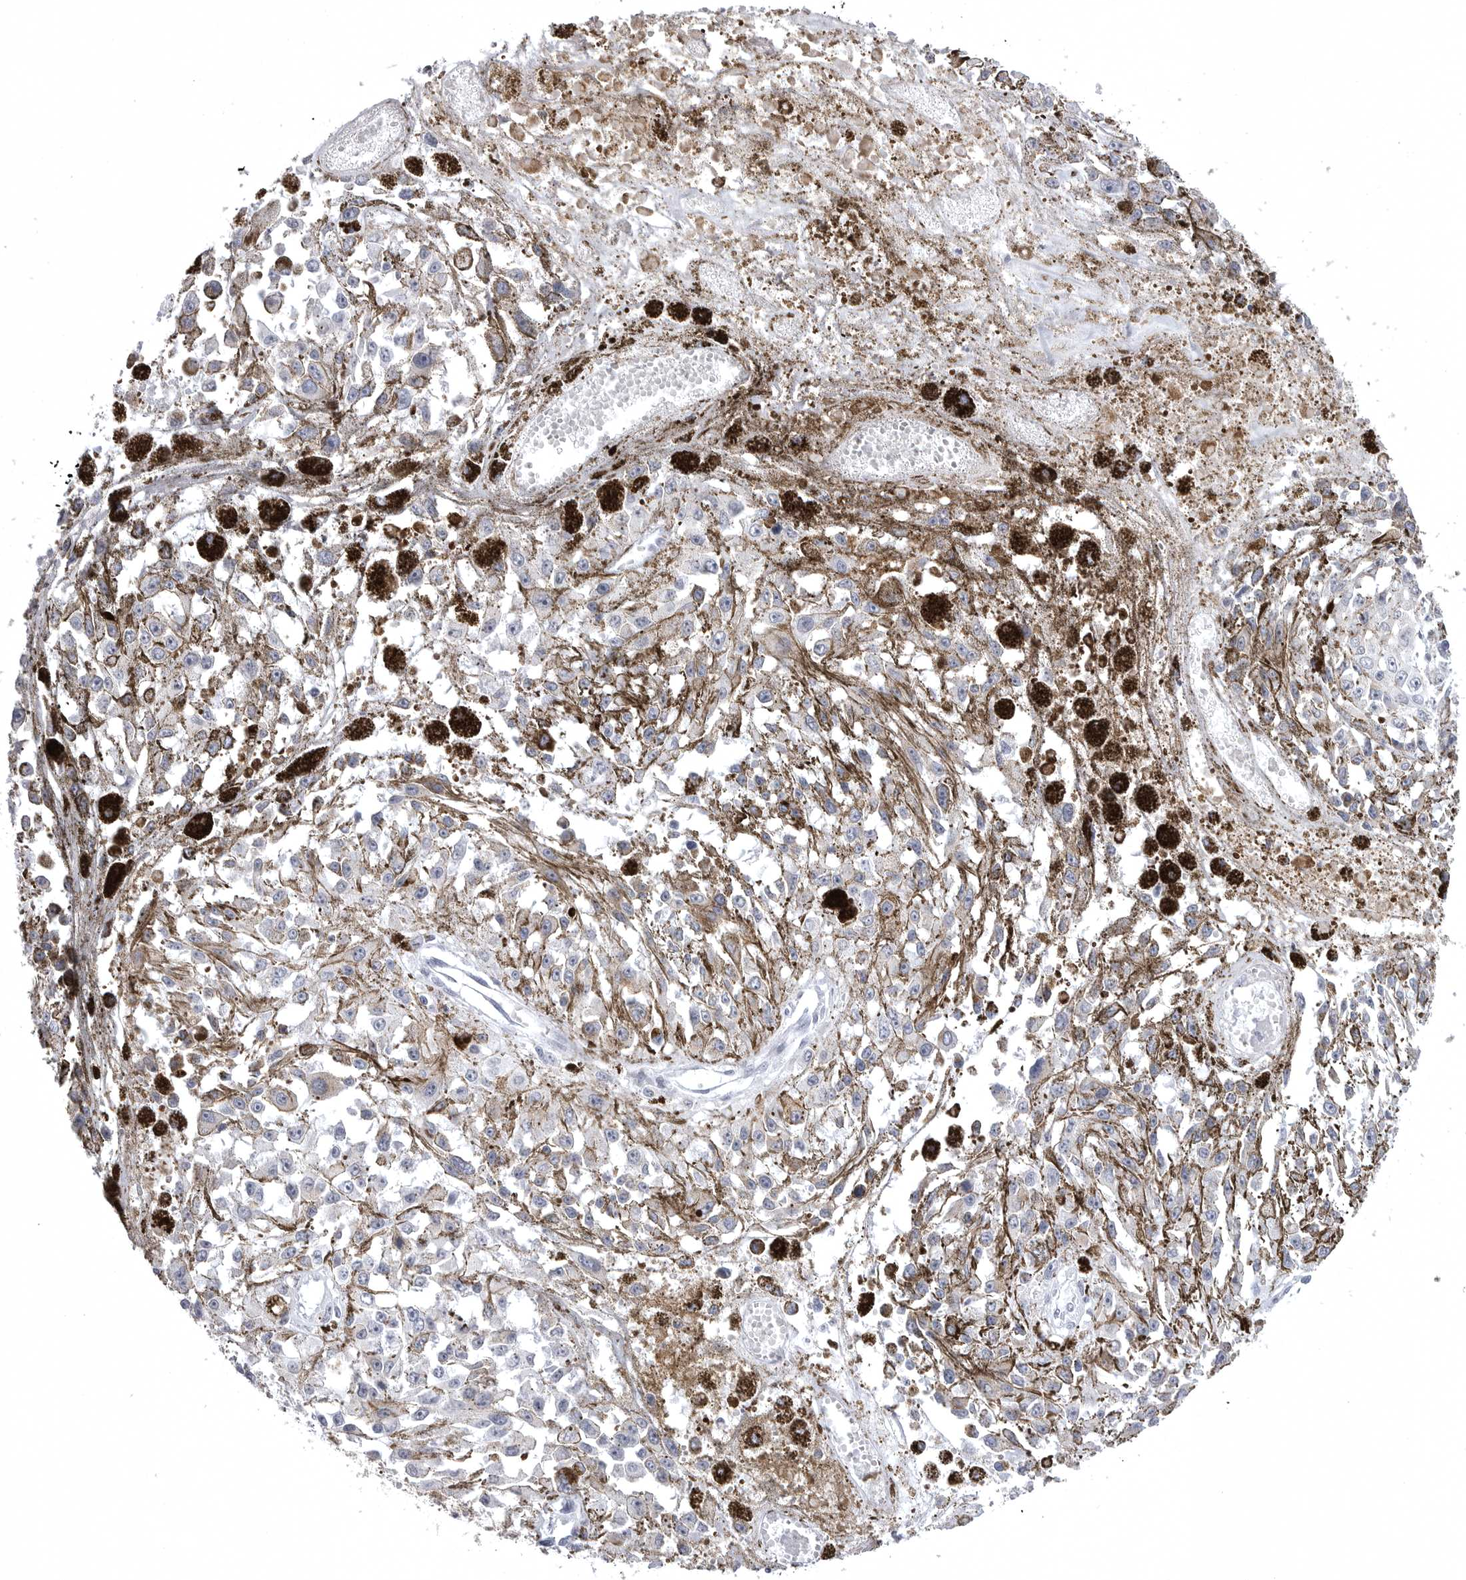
{"staining": {"intensity": "negative", "quantity": "none", "location": "none"}, "tissue": "melanoma", "cell_type": "Tumor cells", "image_type": "cancer", "snomed": [{"axis": "morphology", "description": "Malignant melanoma, Metastatic site"}, {"axis": "topography", "description": "Lymph node"}], "caption": "DAB (3,3'-diaminobenzidine) immunohistochemical staining of melanoma demonstrates no significant positivity in tumor cells.", "gene": "TUFM", "patient": {"sex": "male", "age": 59}}